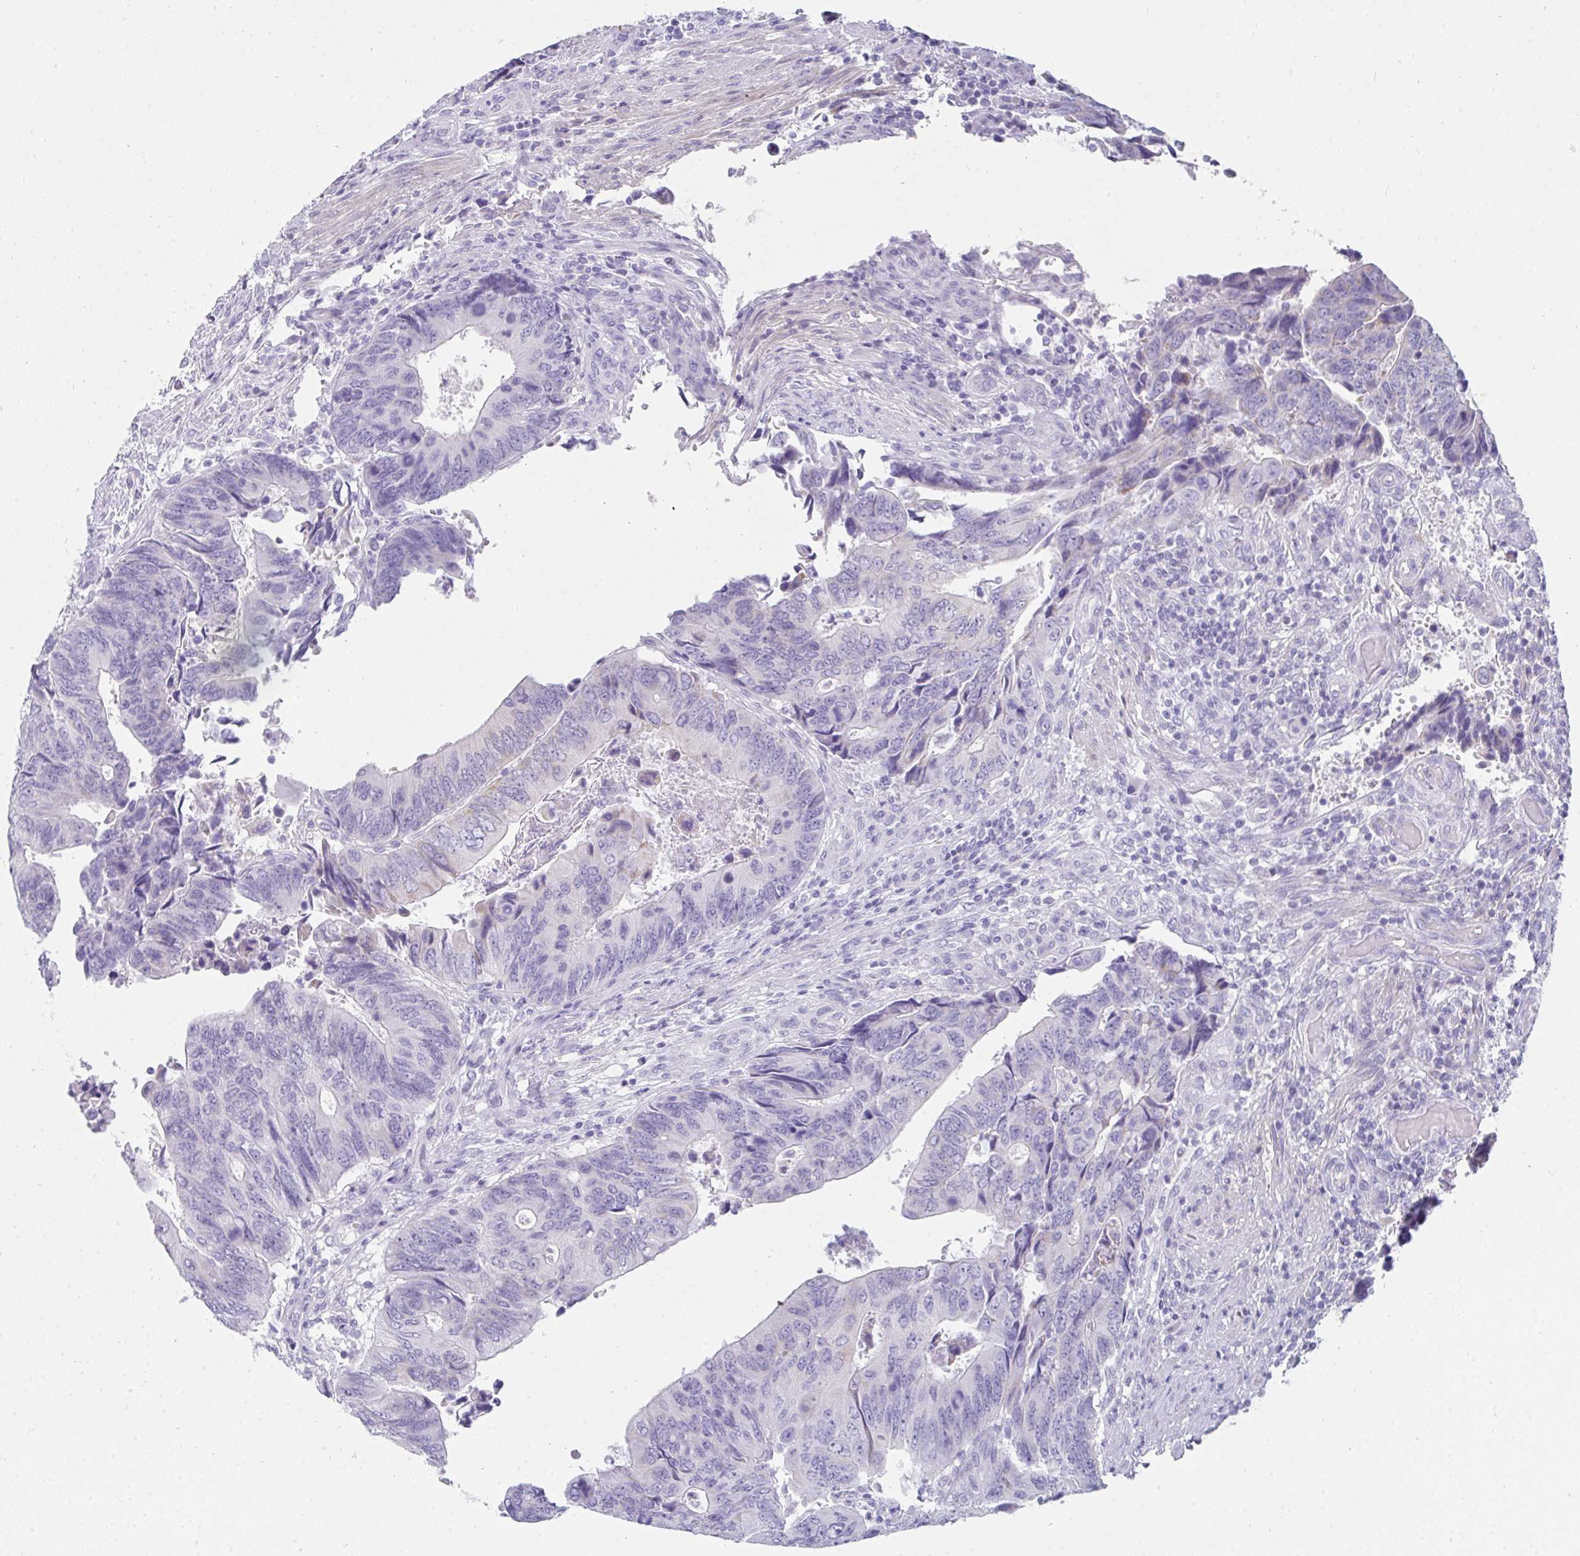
{"staining": {"intensity": "negative", "quantity": "none", "location": "none"}, "tissue": "colorectal cancer", "cell_type": "Tumor cells", "image_type": "cancer", "snomed": [{"axis": "morphology", "description": "Adenocarcinoma, NOS"}, {"axis": "topography", "description": "Colon"}], "caption": "The image shows no staining of tumor cells in colorectal cancer (adenocarcinoma).", "gene": "RLF", "patient": {"sex": "male", "age": 87}}